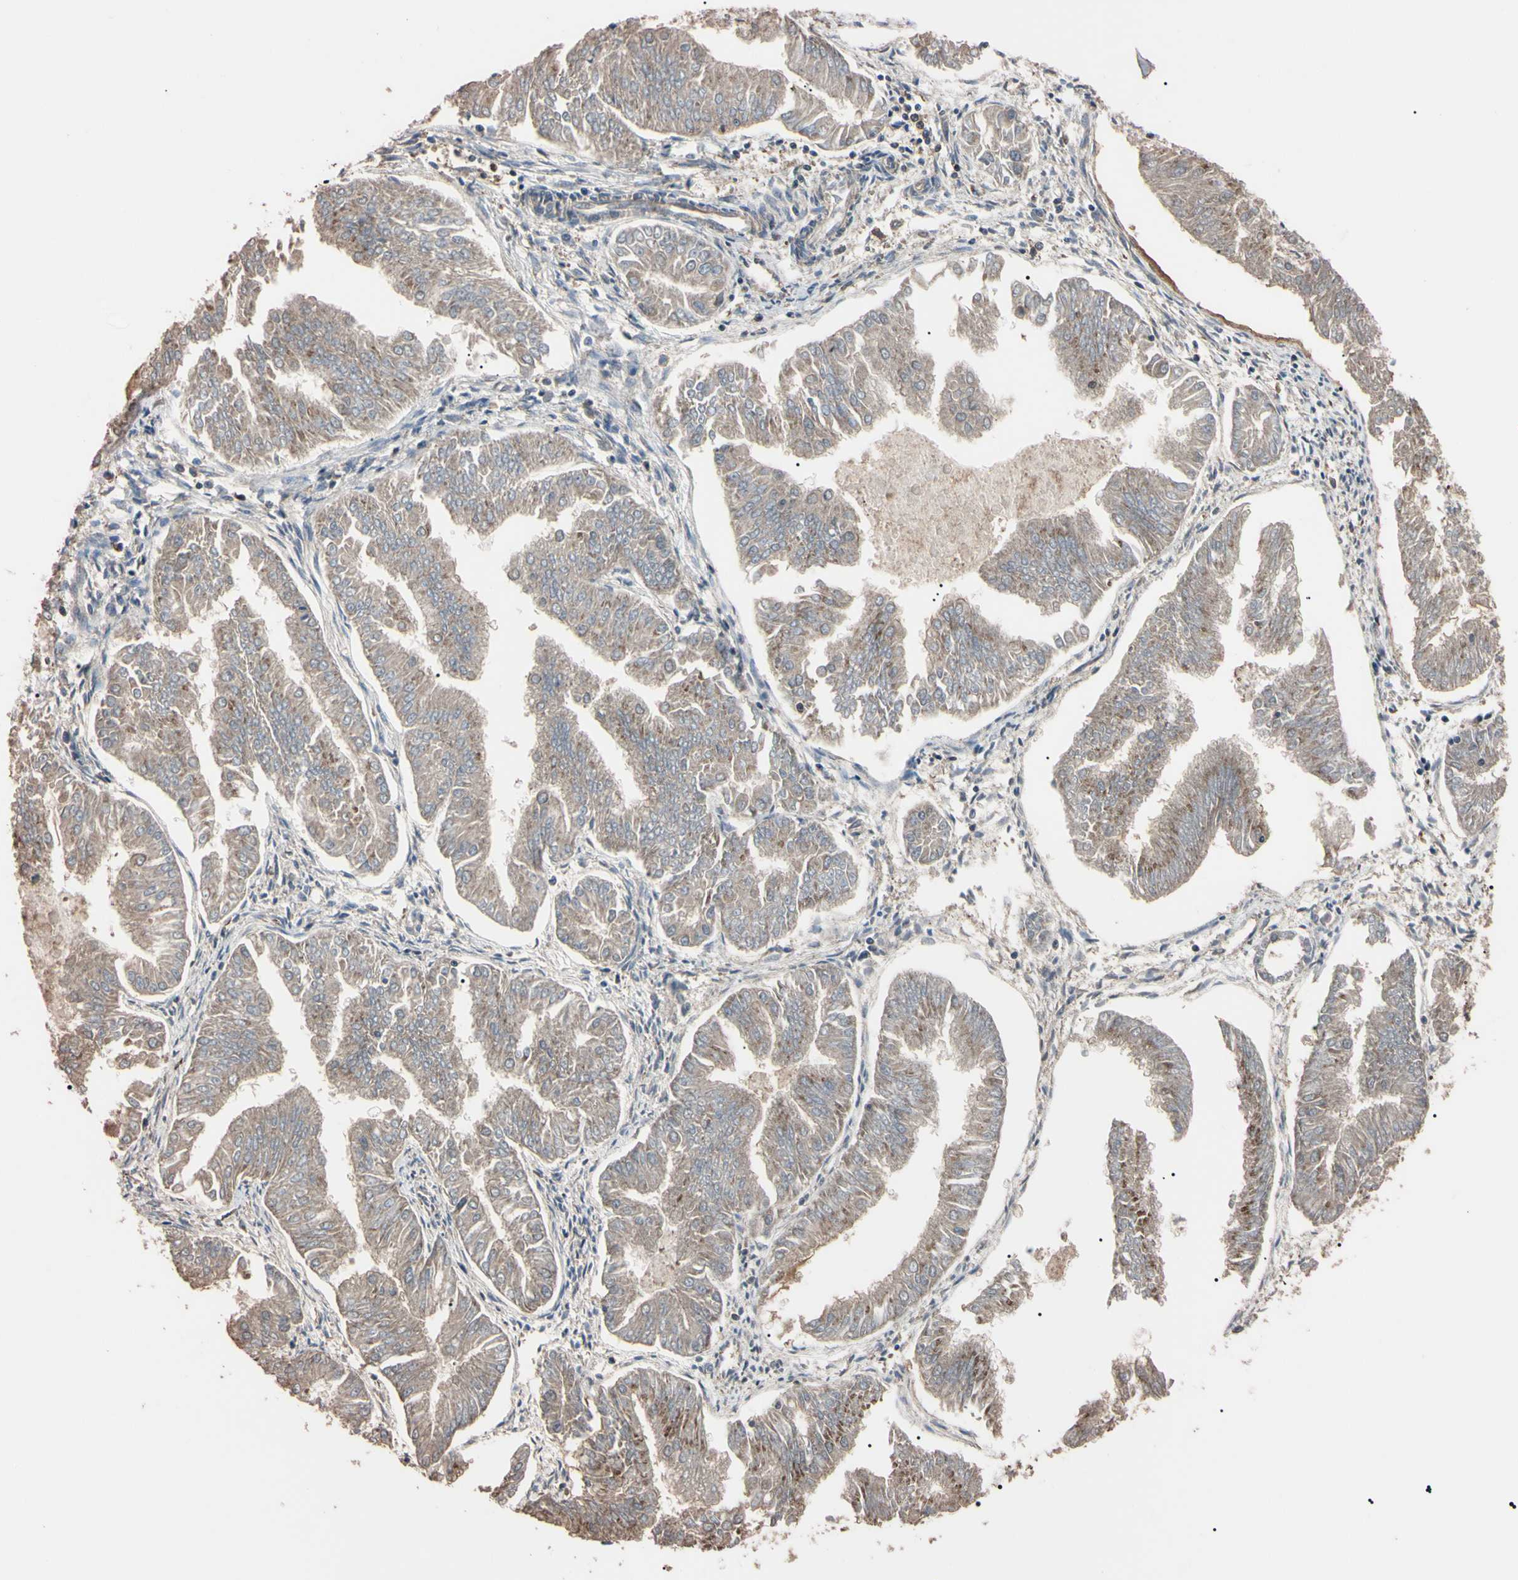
{"staining": {"intensity": "moderate", "quantity": "25%-75%", "location": "cytoplasmic/membranous"}, "tissue": "endometrial cancer", "cell_type": "Tumor cells", "image_type": "cancer", "snomed": [{"axis": "morphology", "description": "Adenocarcinoma, NOS"}, {"axis": "topography", "description": "Endometrium"}], "caption": "Immunohistochemical staining of endometrial adenocarcinoma displays medium levels of moderate cytoplasmic/membranous positivity in approximately 25%-75% of tumor cells. (DAB = brown stain, brightfield microscopy at high magnification).", "gene": "TNFRSF1A", "patient": {"sex": "female", "age": 53}}